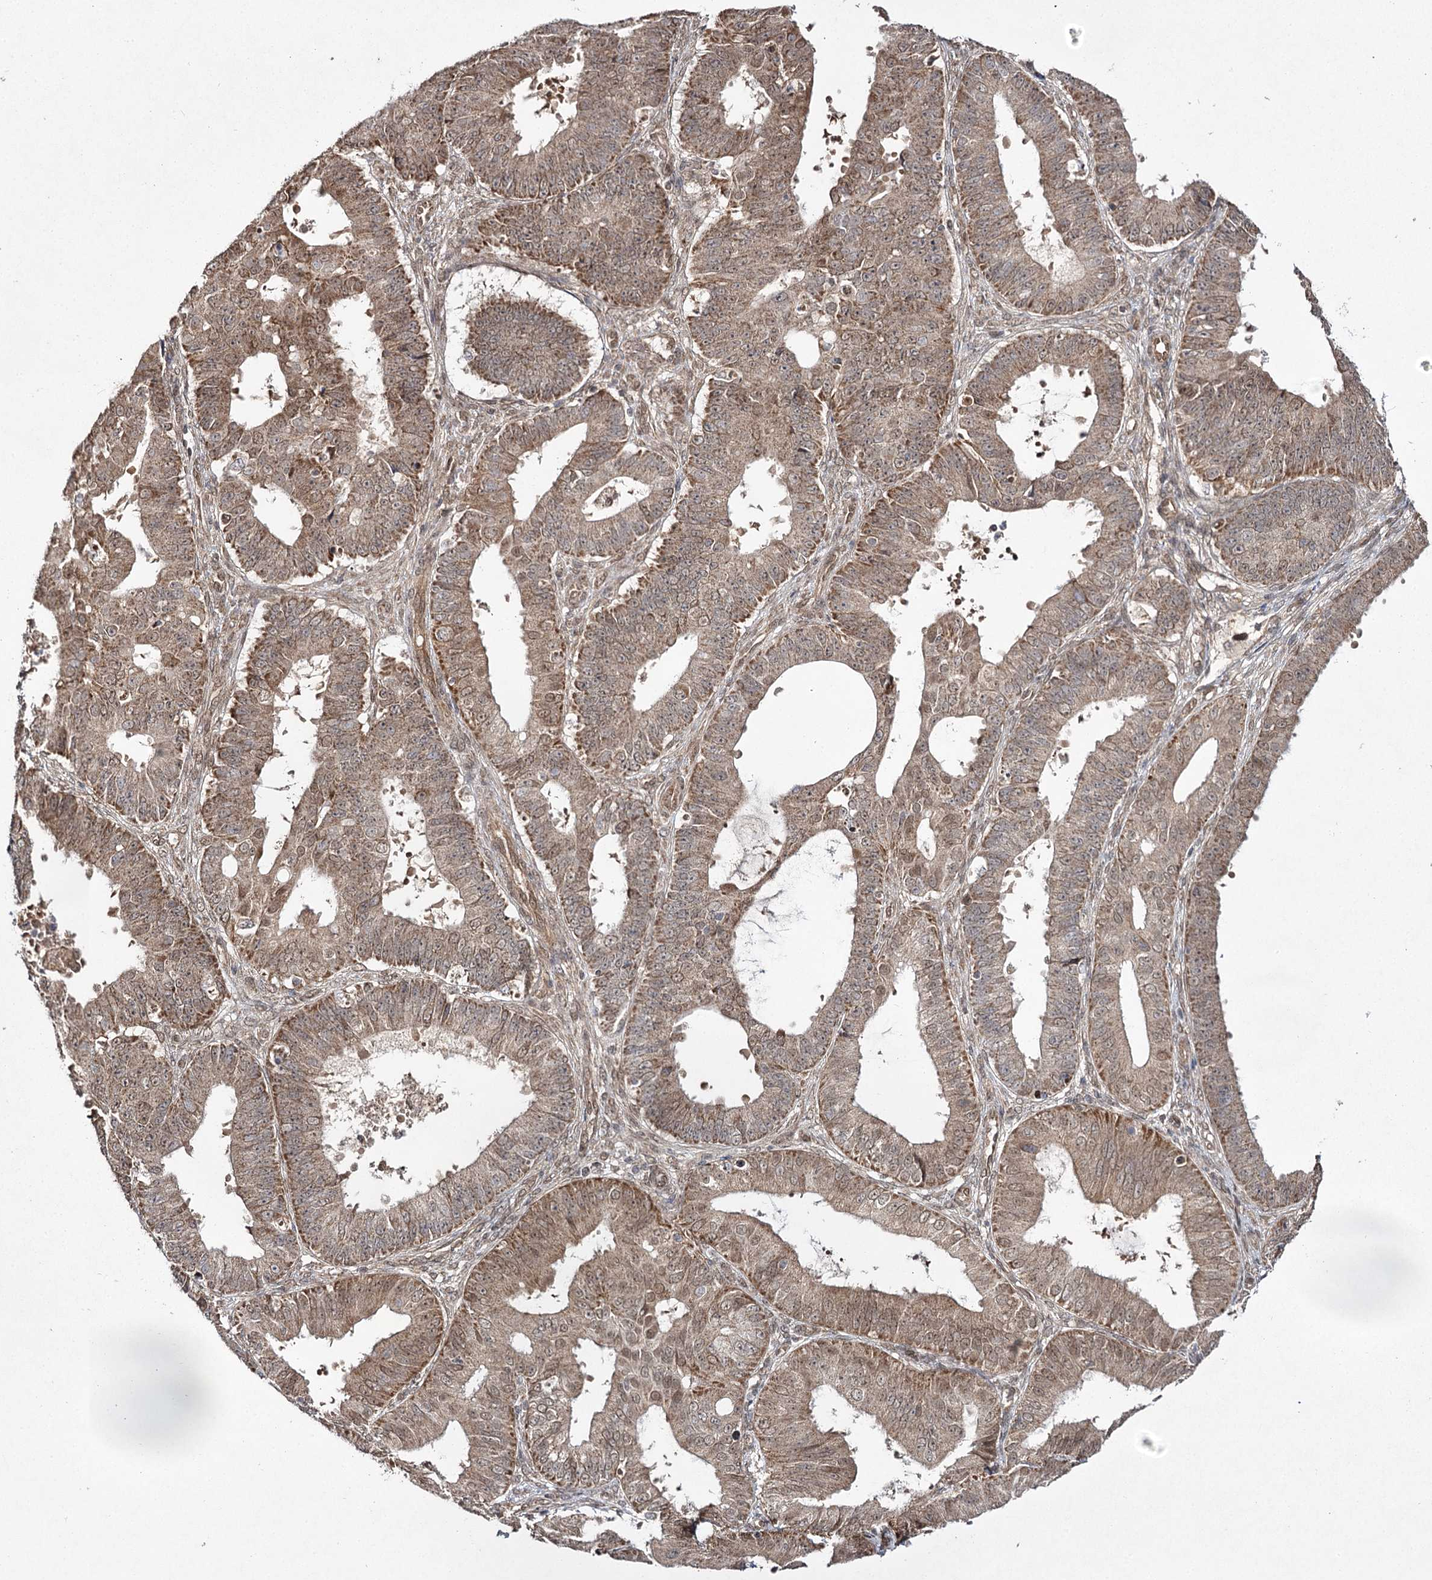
{"staining": {"intensity": "moderate", "quantity": ">75%", "location": "cytoplasmic/membranous,nuclear"}, "tissue": "ovarian cancer", "cell_type": "Tumor cells", "image_type": "cancer", "snomed": [{"axis": "morphology", "description": "Carcinoma, endometroid"}, {"axis": "topography", "description": "Appendix"}, {"axis": "topography", "description": "Ovary"}], "caption": "Immunohistochemistry (IHC) image of human ovarian cancer stained for a protein (brown), which shows medium levels of moderate cytoplasmic/membranous and nuclear expression in about >75% of tumor cells.", "gene": "TRNT1", "patient": {"sex": "female", "age": 42}}